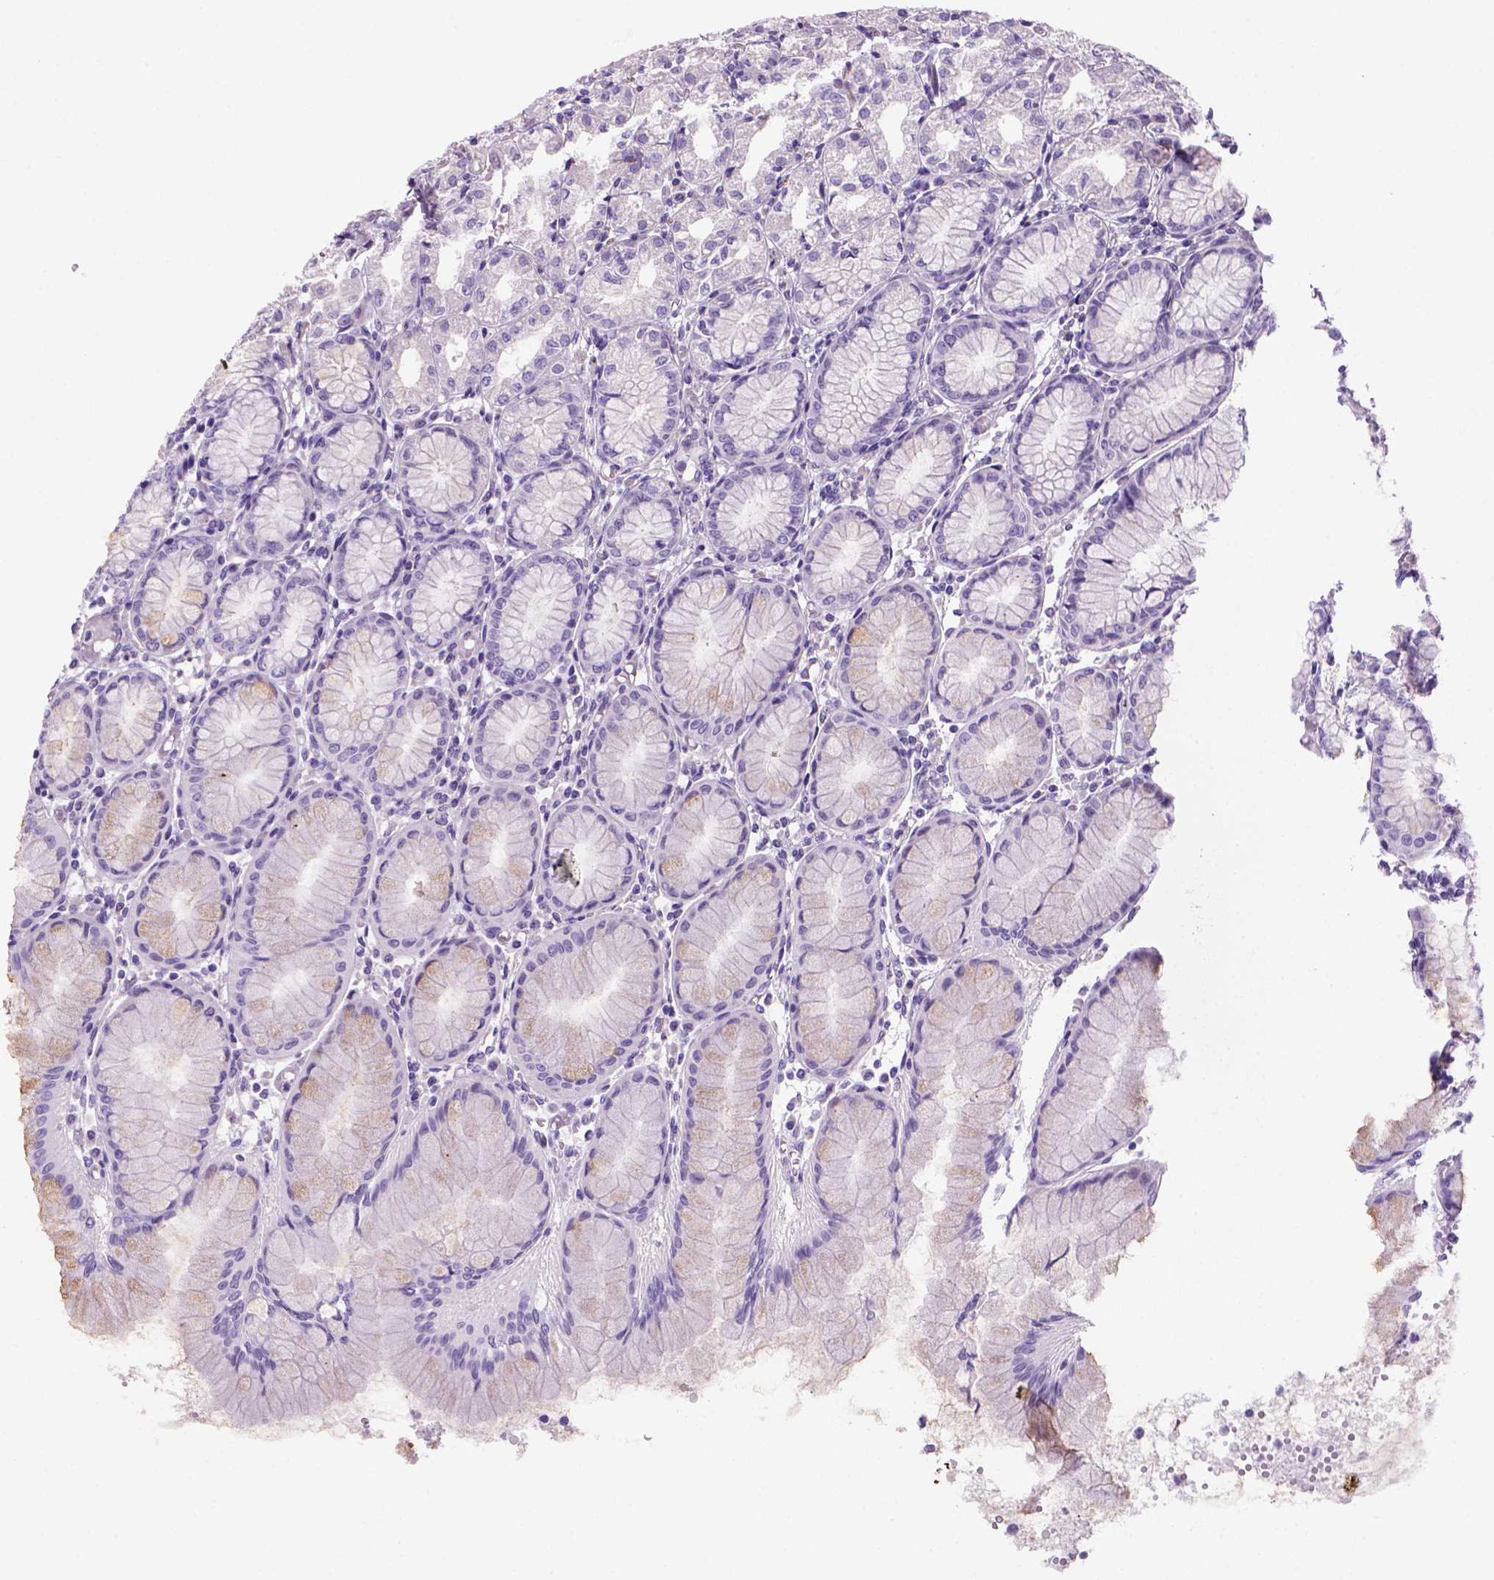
{"staining": {"intensity": "negative", "quantity": "none", "location": "none"}, "tissue": "stomach", "cell_type": "Glandular cells", "image_type": "normal", "snomed": [{"axis": "morphology", "description": "Normal tissue, NOS"}, {"axis": "topography", "description": "Stomach"}], "caption": "Immunohistochemistry (IHC) photomicrograph of normal stomach: stomach stained with DAB (3,3'-diaminobenzidine) reveals no significant protein positivity in glandular cells. (Stains: DAB (3,3'-diaminobenzidine) immunohistochemistry (IHC) with hematoxylin counter stain, Microscopy: brightfield microscopy at high magnification).", "gene": "ARHGEF33", "patient": {"sex": "female", "age": 57}}